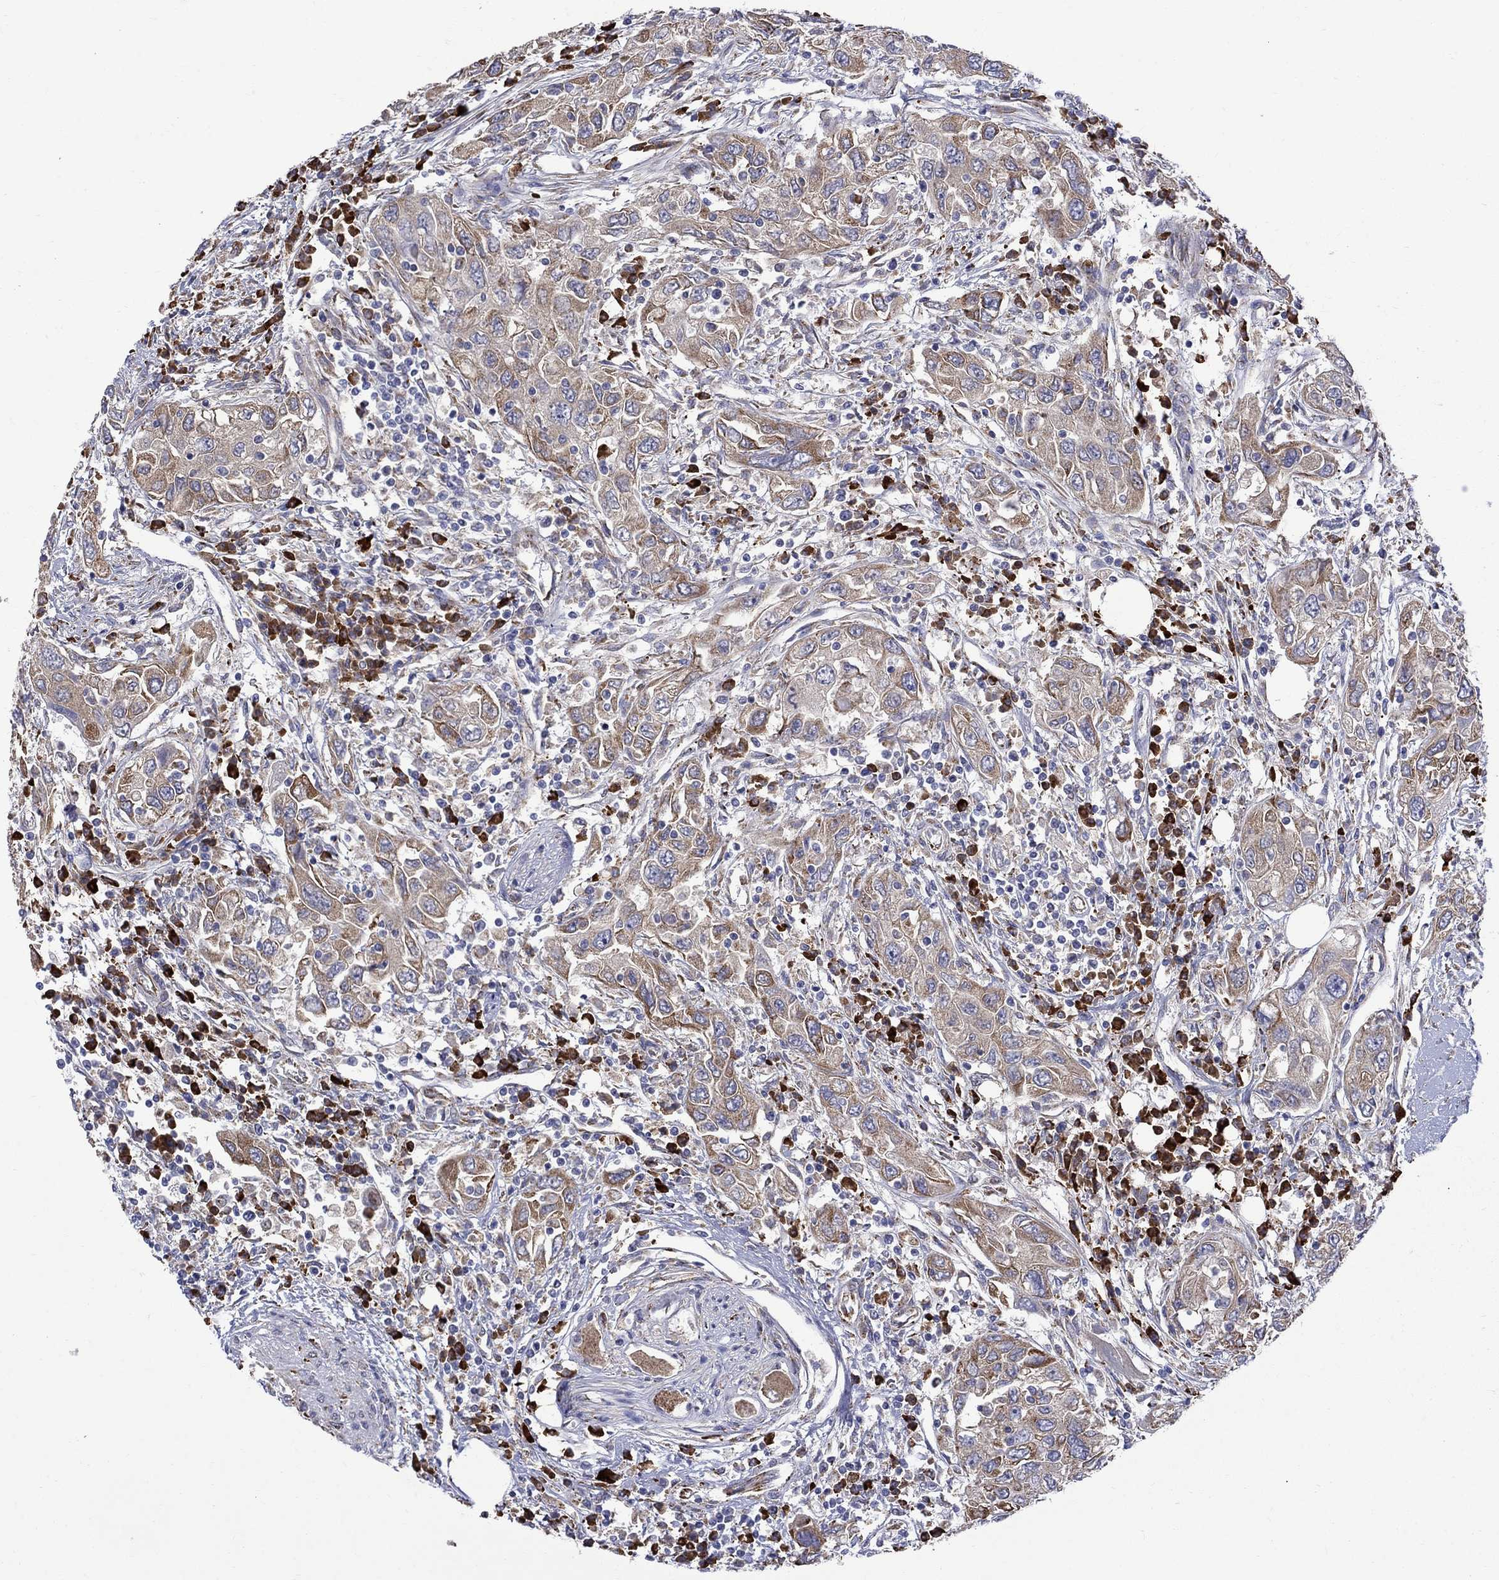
{"staining": {"intensity": "moderate", "quantity": "25%-75%", "location": "cytoplasmic/membranous"}, "tissue": "urothelial cancer", "cell_type": "Tumor cells", "image_type": "cancer", "snomed": [{"axis": "morphology", "description": "Urothelial carcinoma, High grade"}, {"axis": "topography", "description": "Urinary bladder"}], "caption": "Tumor cells show medium levels of moderate cytoplasmic/membranous staining in about 25%-75% of cells in high-grade urothelial carcinoma.", "gene": "ASNS", "patient": {"sex": "male", "age": 76}}